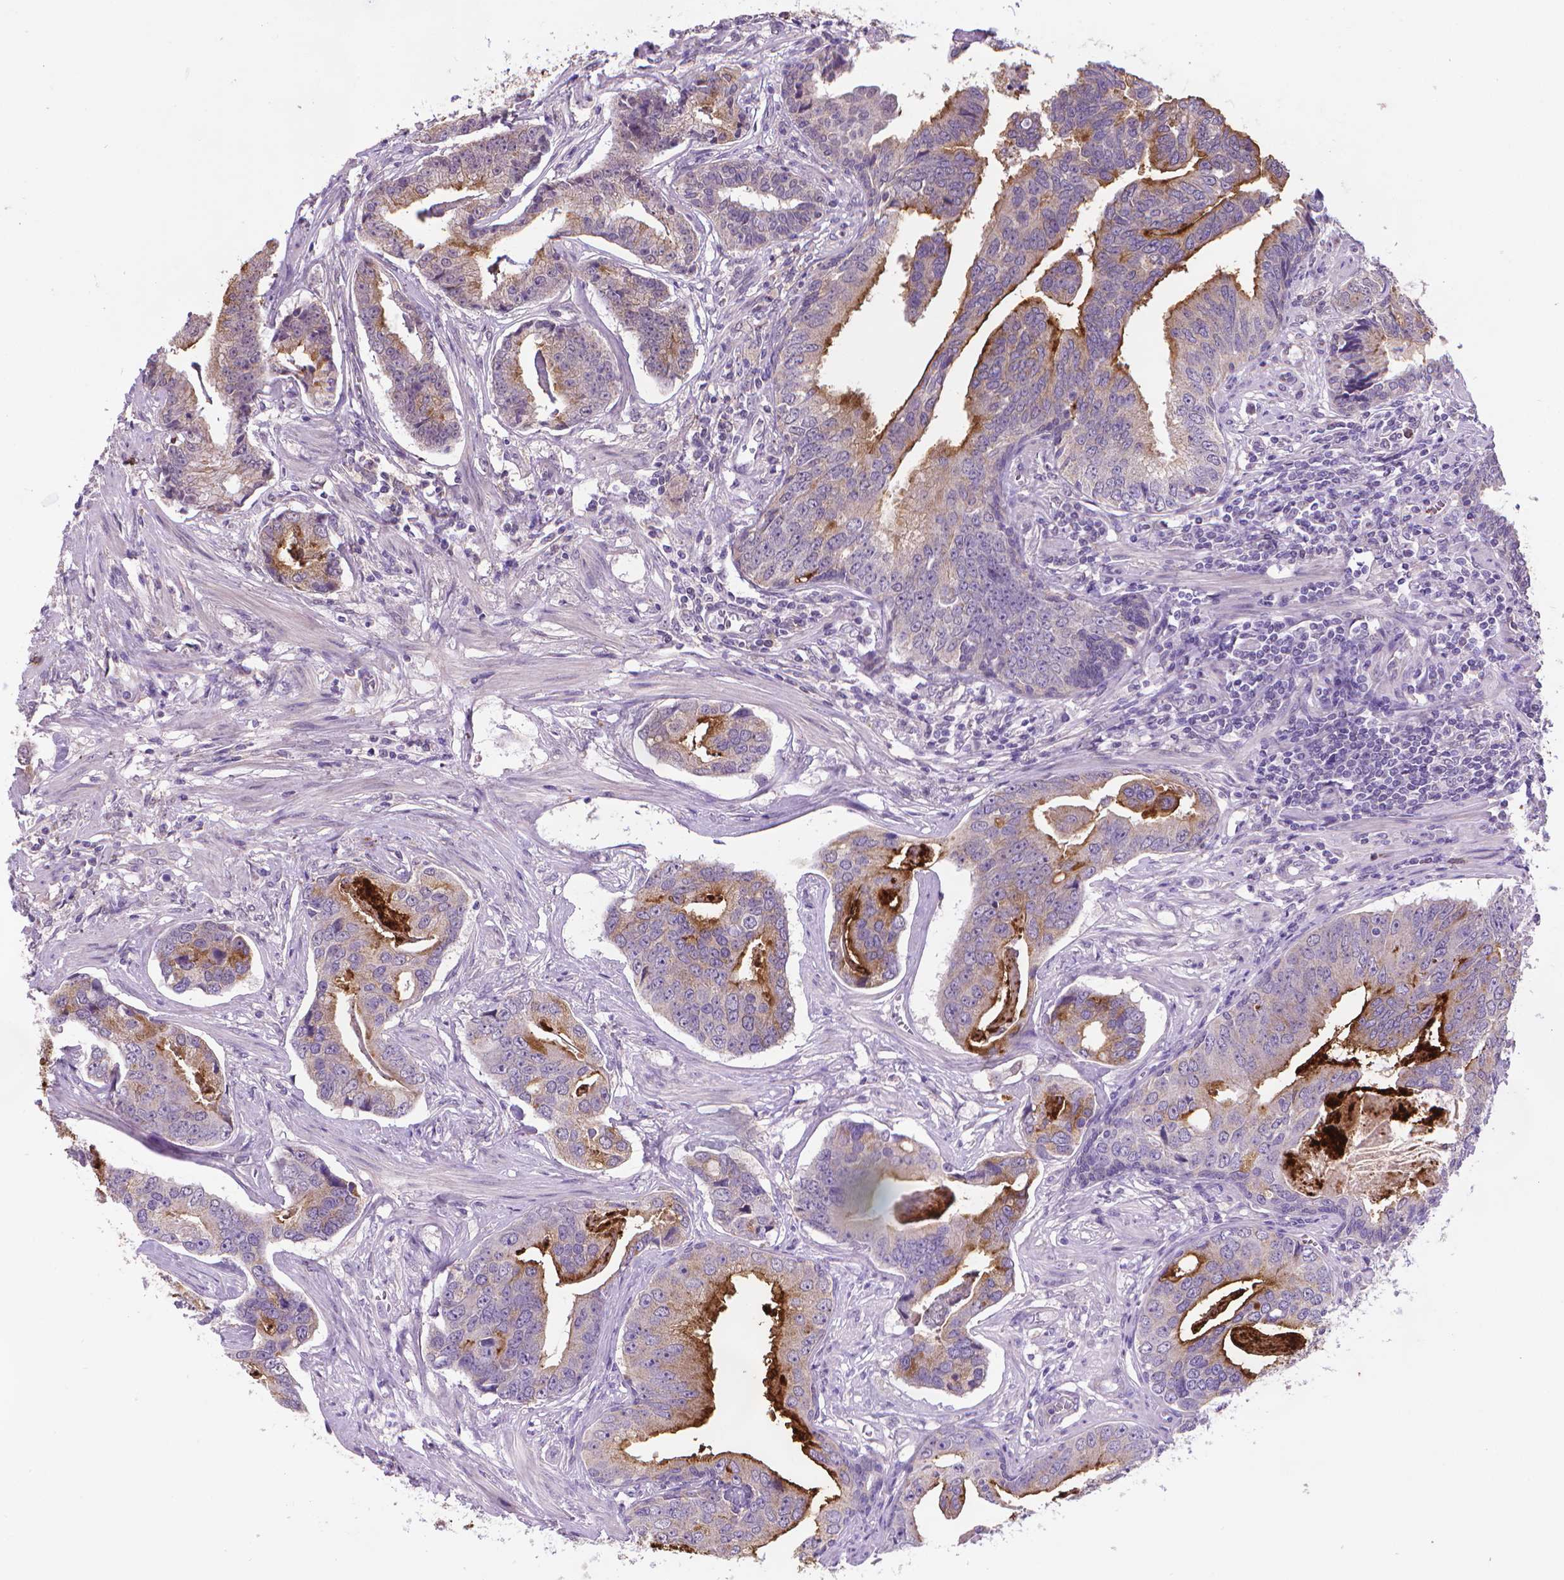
{"staining": {"intensity": "moderate", "quantity": "<25%", "location": "cytoplasmic/membranous"}, "tissue": "prostate cancer", "cell_type": "Tumor cells", "image_type": "cancer", "snomed": [{"axis": "morphology", "description": "Adenocarcinoma, NOS"}, {"axis": "topography", "description": "Prostate"}], "caption": "Protein analysis of prostate adenocarcinoma tissue reveals moderate cytoplasmic/membranous expression in about <25% of tumor cells. The staining is performed using DAB brown chromogen to label protein expression. The nuclei are counter-stained blue using hematoxylin.", "gene": "GPR63", "patient": {"sex": "male", "age": 64}}